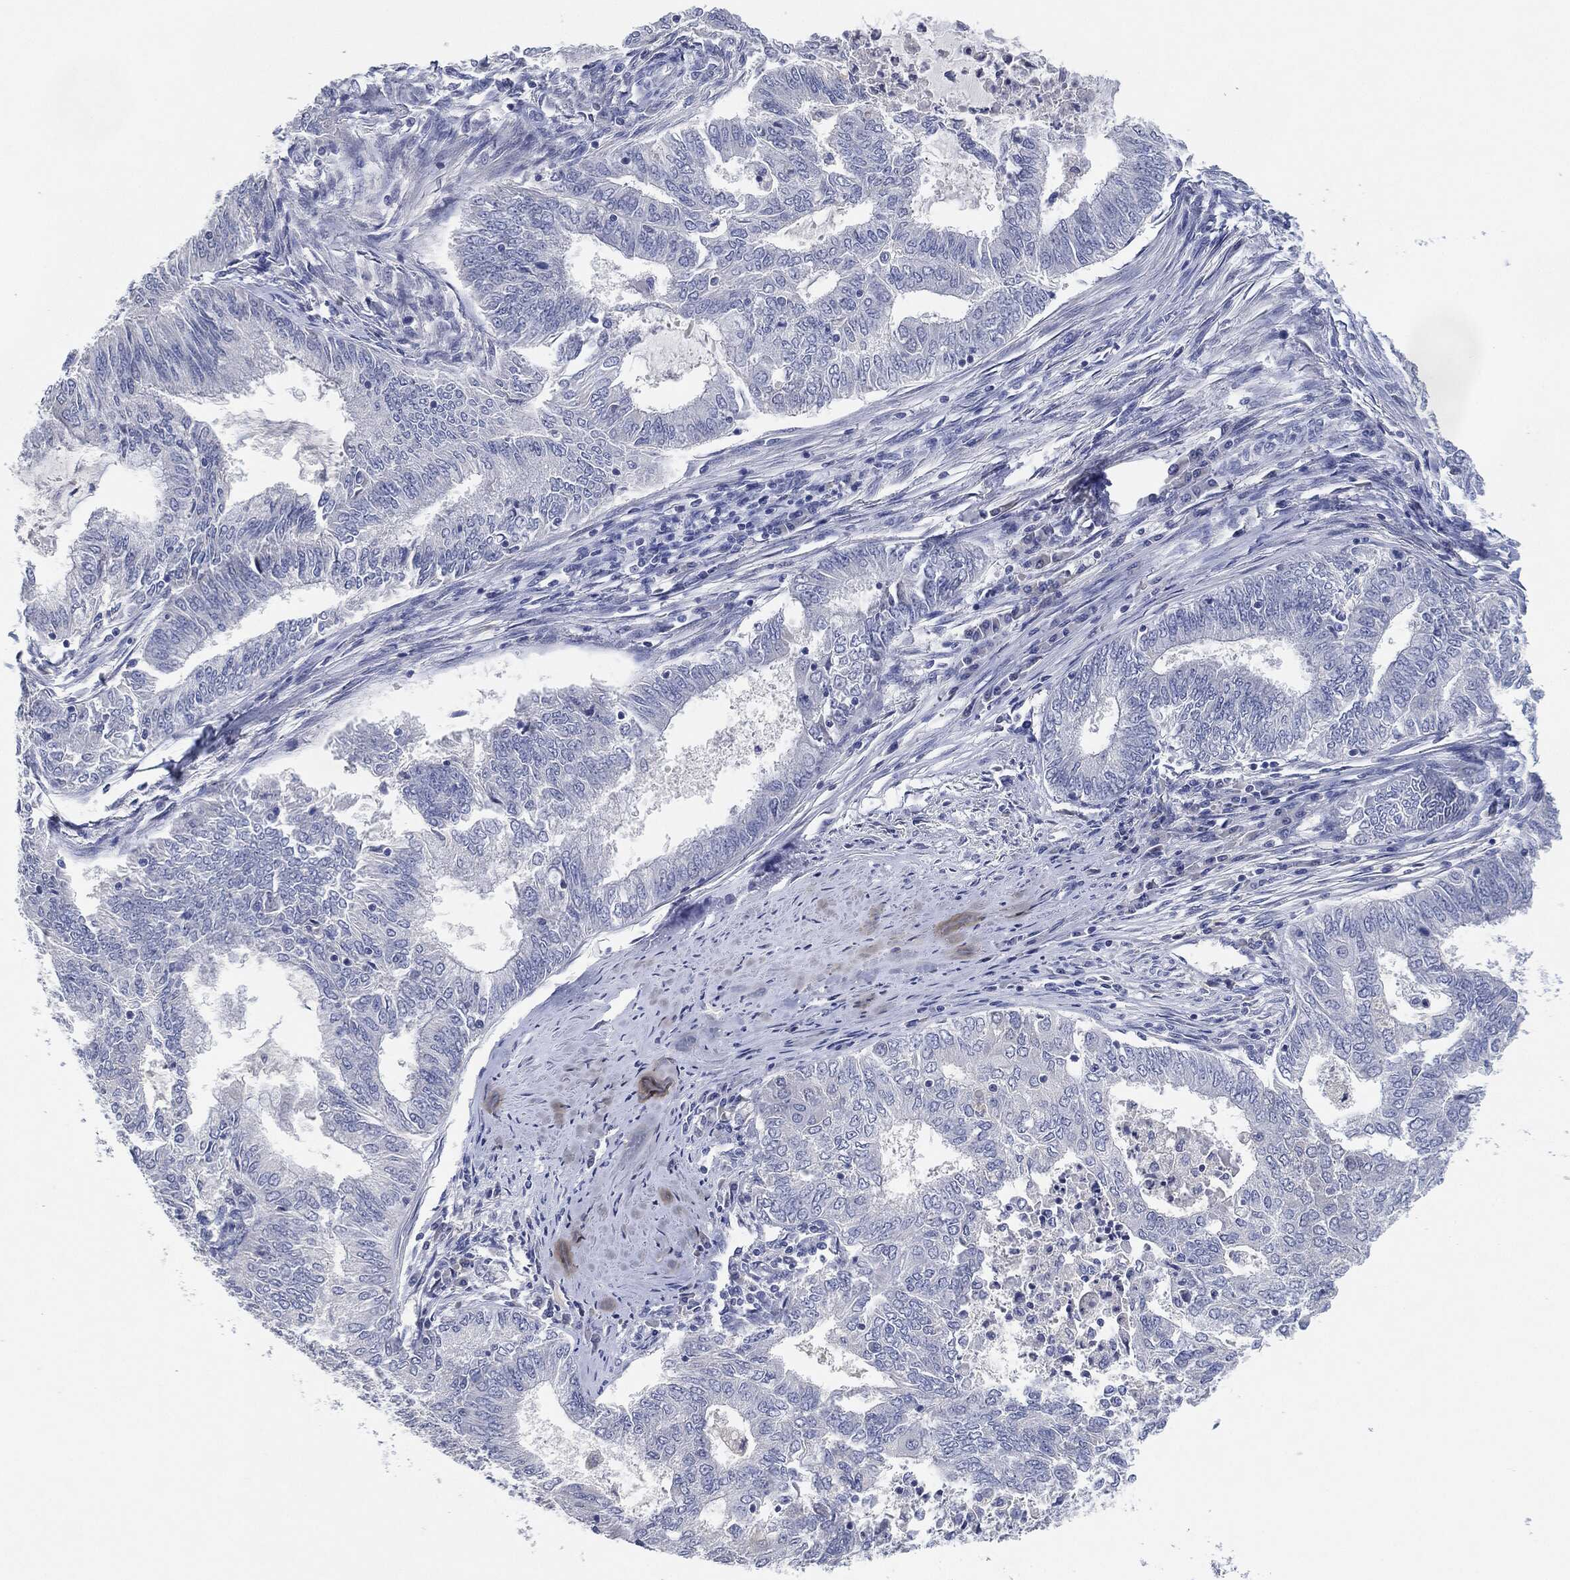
{"staining": {"intensity": "negative", "quantity": "none", "location": "none"}, "tissue": "endometrial cancer", "cell_type": "Tumor cells", "image_type": "cancer", "snomed": [{"axis": "morphology", "description": "Adenocarcinoma, NOS"}, {"axis": "topography", "description": "Endometrium"}], "caption": "A micrograph of human endometrial adenocarcinoma is negative for staining in tumor cells.", "gene": "NTRK1", "patient": {"sex": "female", "age": 62}}